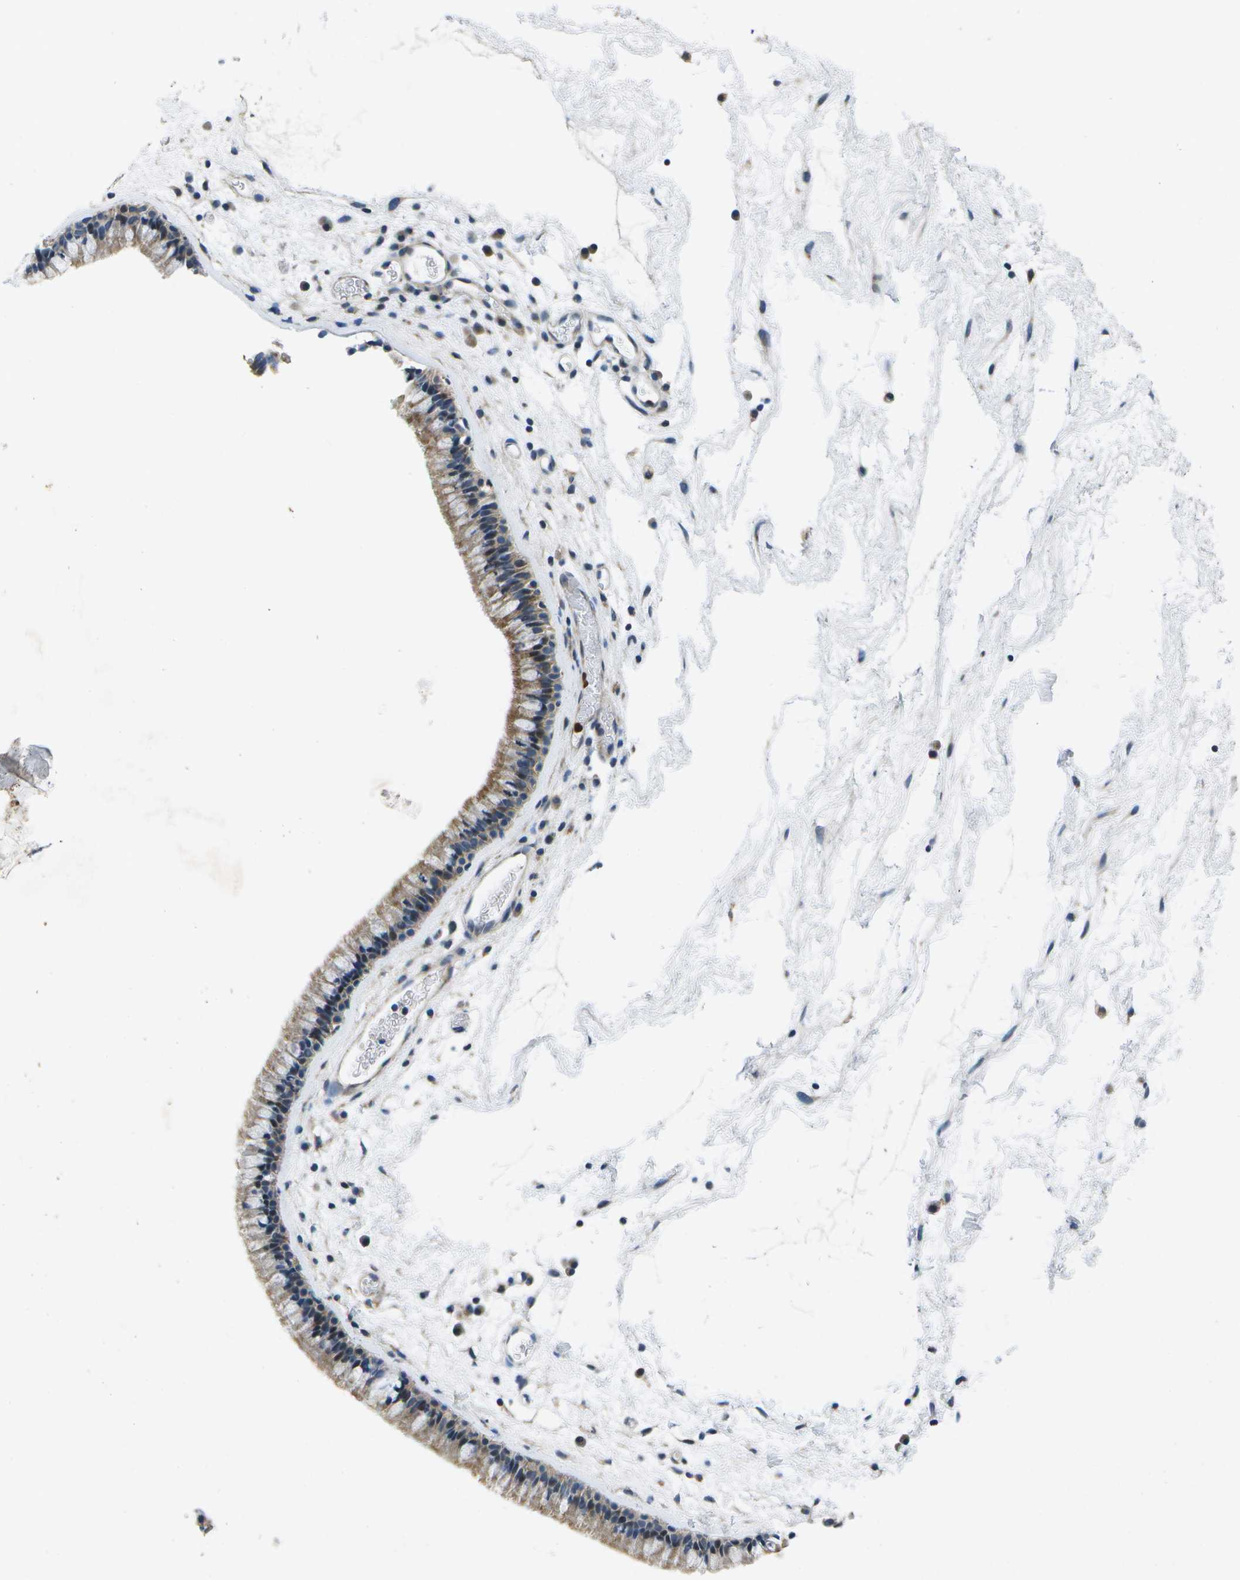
{"staining": {"intensity": "moderate", "quantity": ">75%", "location": "cytoplasmic/membranous"}, "tissue": "nasopharynx", "cell_type": "Respiratory epithelial cells", "image_type": "normal", "snomed": [{"axis": "morphology", "description": "Normal tissue, NOS"}, {"axis": "morphology", "description": "Inflammation, NOS"}, {"axis": "topography", "description": "Nasopharynx"}], "caption": "Unremarkable nasopharynx demonstrates moderate cytoplasmic/membranous staining in approximately >75% of respiratory epithelial cells.", "gene": "GALNT15", "patient": {"sex": "male", "age": 48}}